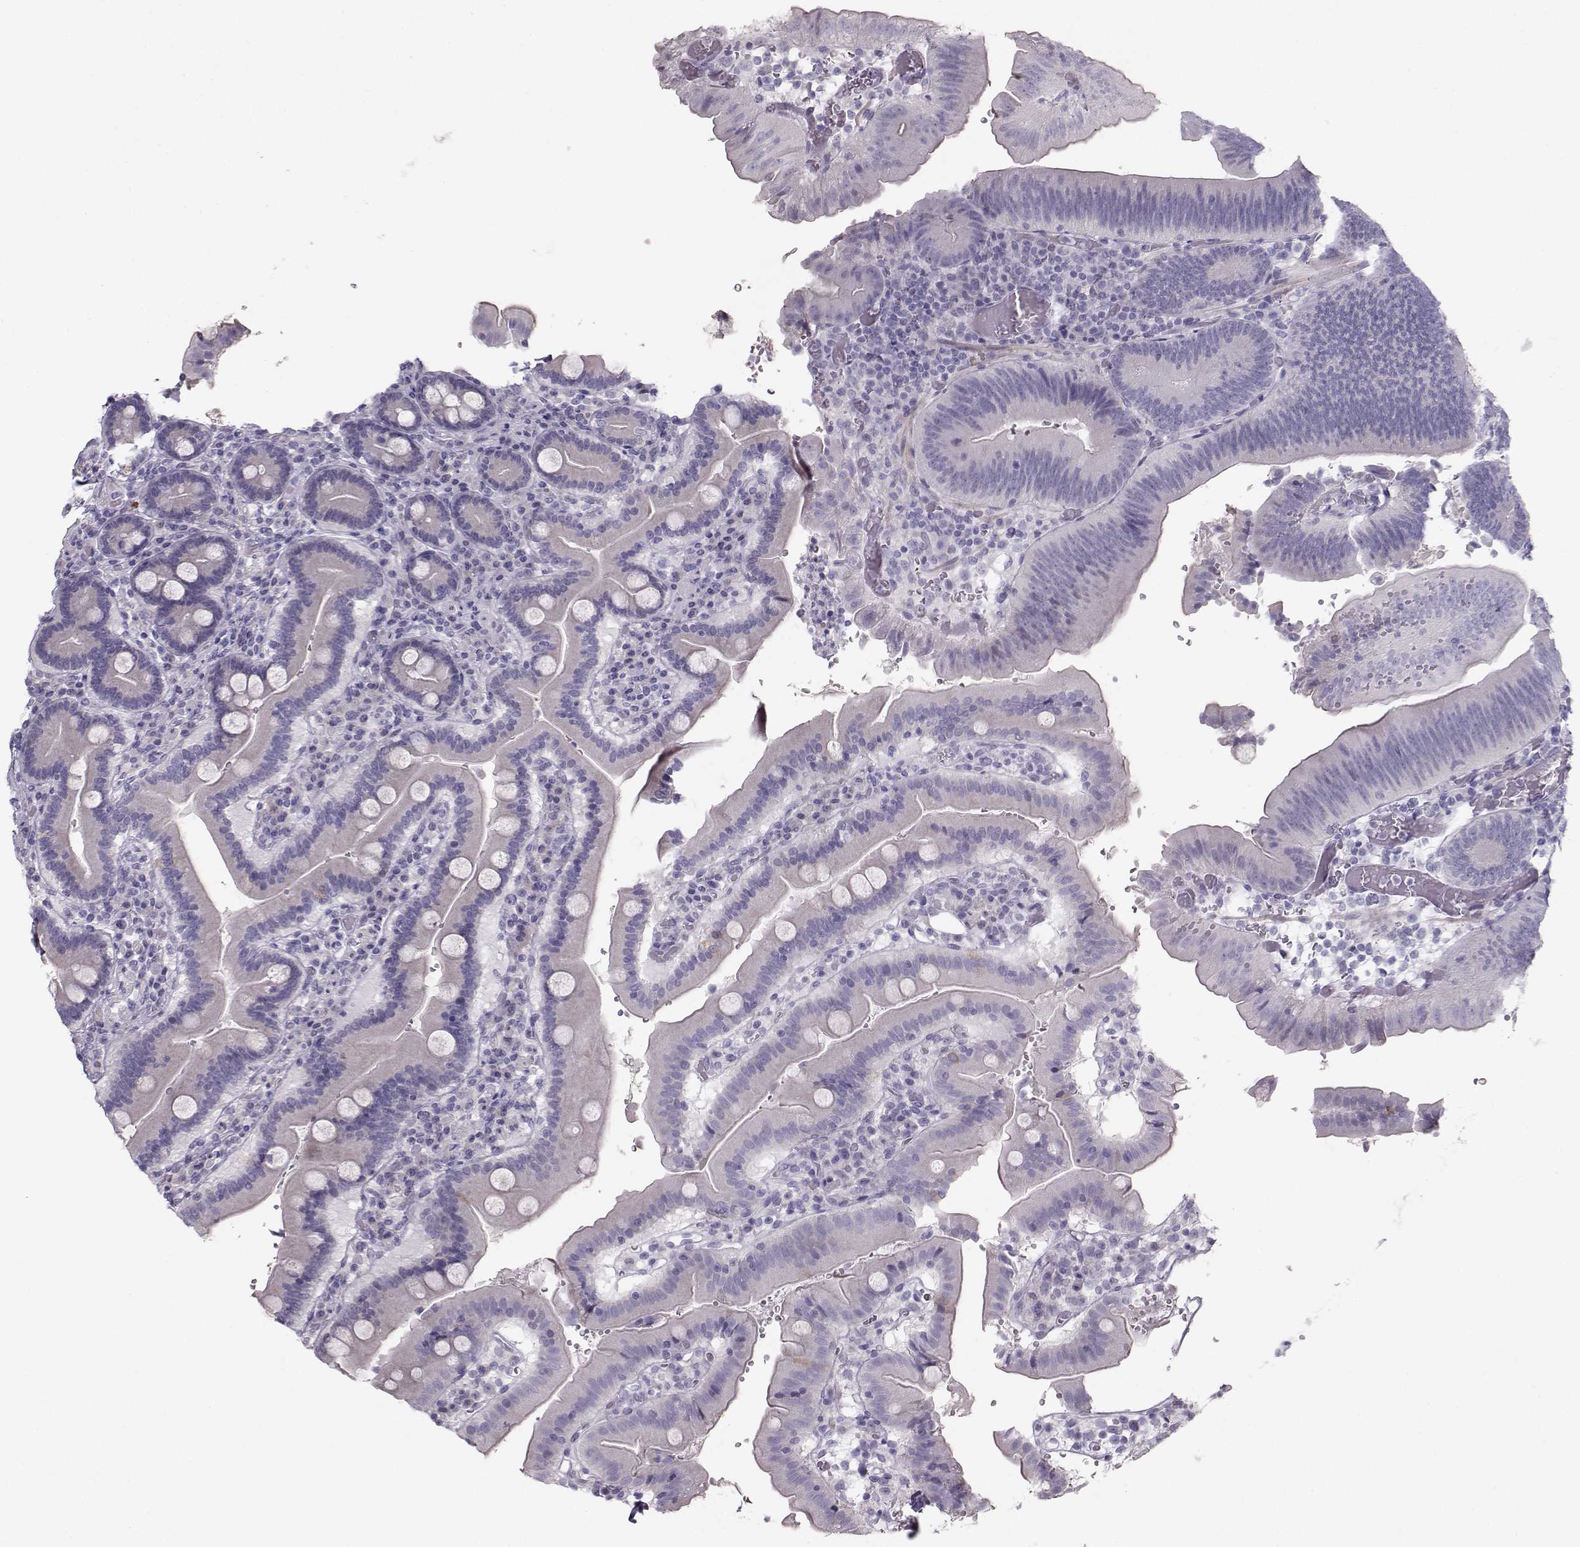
{"staining": {"intensity": "weak", "quantity": "25%-75%", "location": "cytoplasmic/membranous"}, "tissue": "duodenum", "cell_type": "Glandular cells", "image_type": "normal", "snomed": [{"axis": "morphology", "description": "Normal tissue, NOS"}, {"axis": "topography", "description": "Duodenum"}], "caption": "Duodenum stained with DAB (3,3'-diaminobenzidine) immunohistochemistry (IHC) exhibits low levels of weak cytoplasmic/membranous expression in about 25%-75% of glandular cells.", "gene": "CASR", "patient": {"sex": "female", "age": 62}}